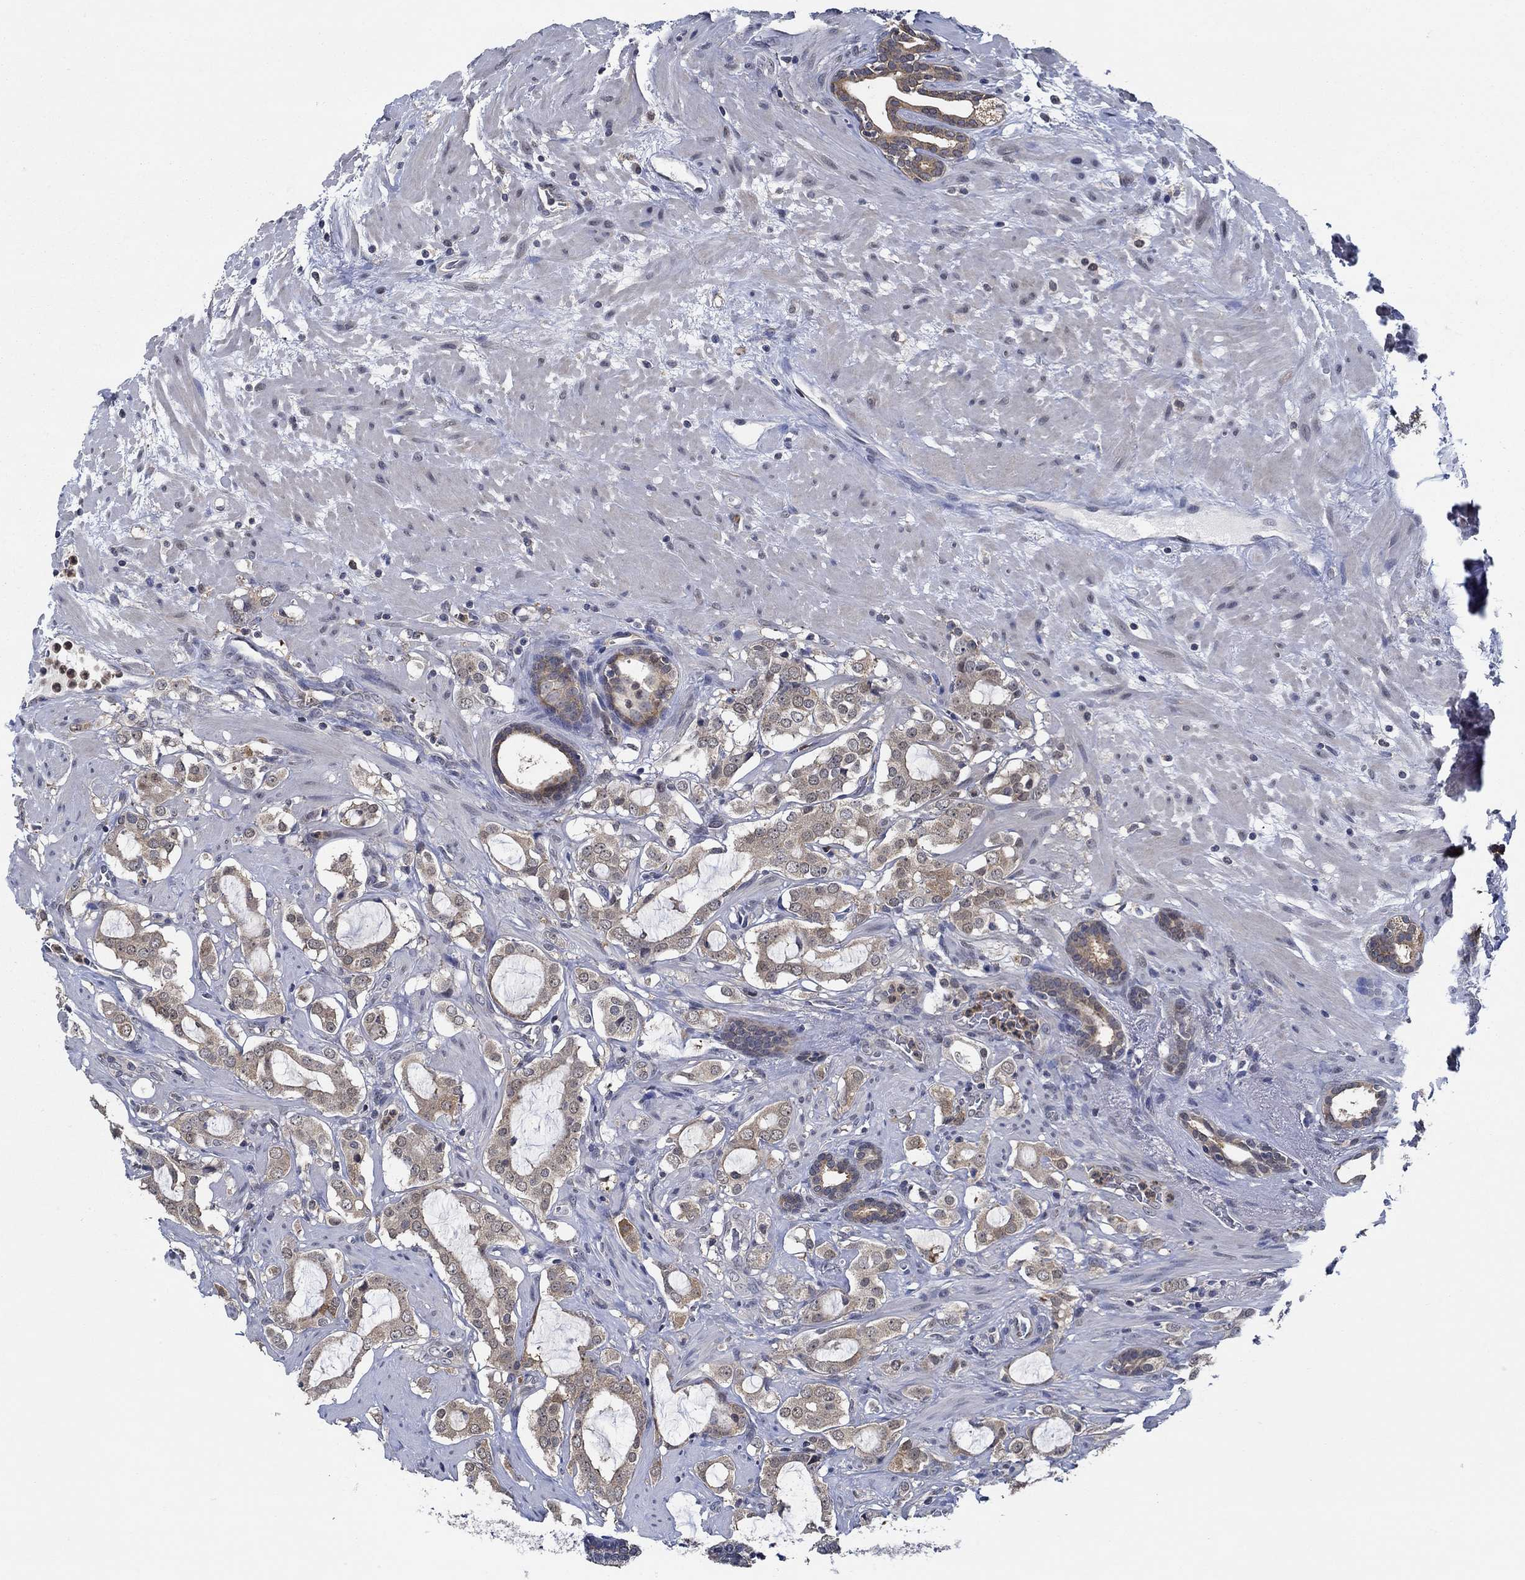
{"staining": {"intensity": "weak", "quantity": ">75%", "location": "cytoplasmic/membranous"}, "tissue": "prostate cancer", "cell_type": "Tumor cells", "image_type": "cancer", "snomed": [{"axis": "morphology", "description": "Adenocarcinoma, NOS"}, {"axis": "topography", "description": "Prostate"}], "caption": "An IHC micrograph of tumor tissue is shown. Protein staining in brown highlights weak cytoplasmic/membranous positivity in prostate cancer within tumor cells.", "gene": "DACT1", "patient": {"sex": "male", "age": 66}}